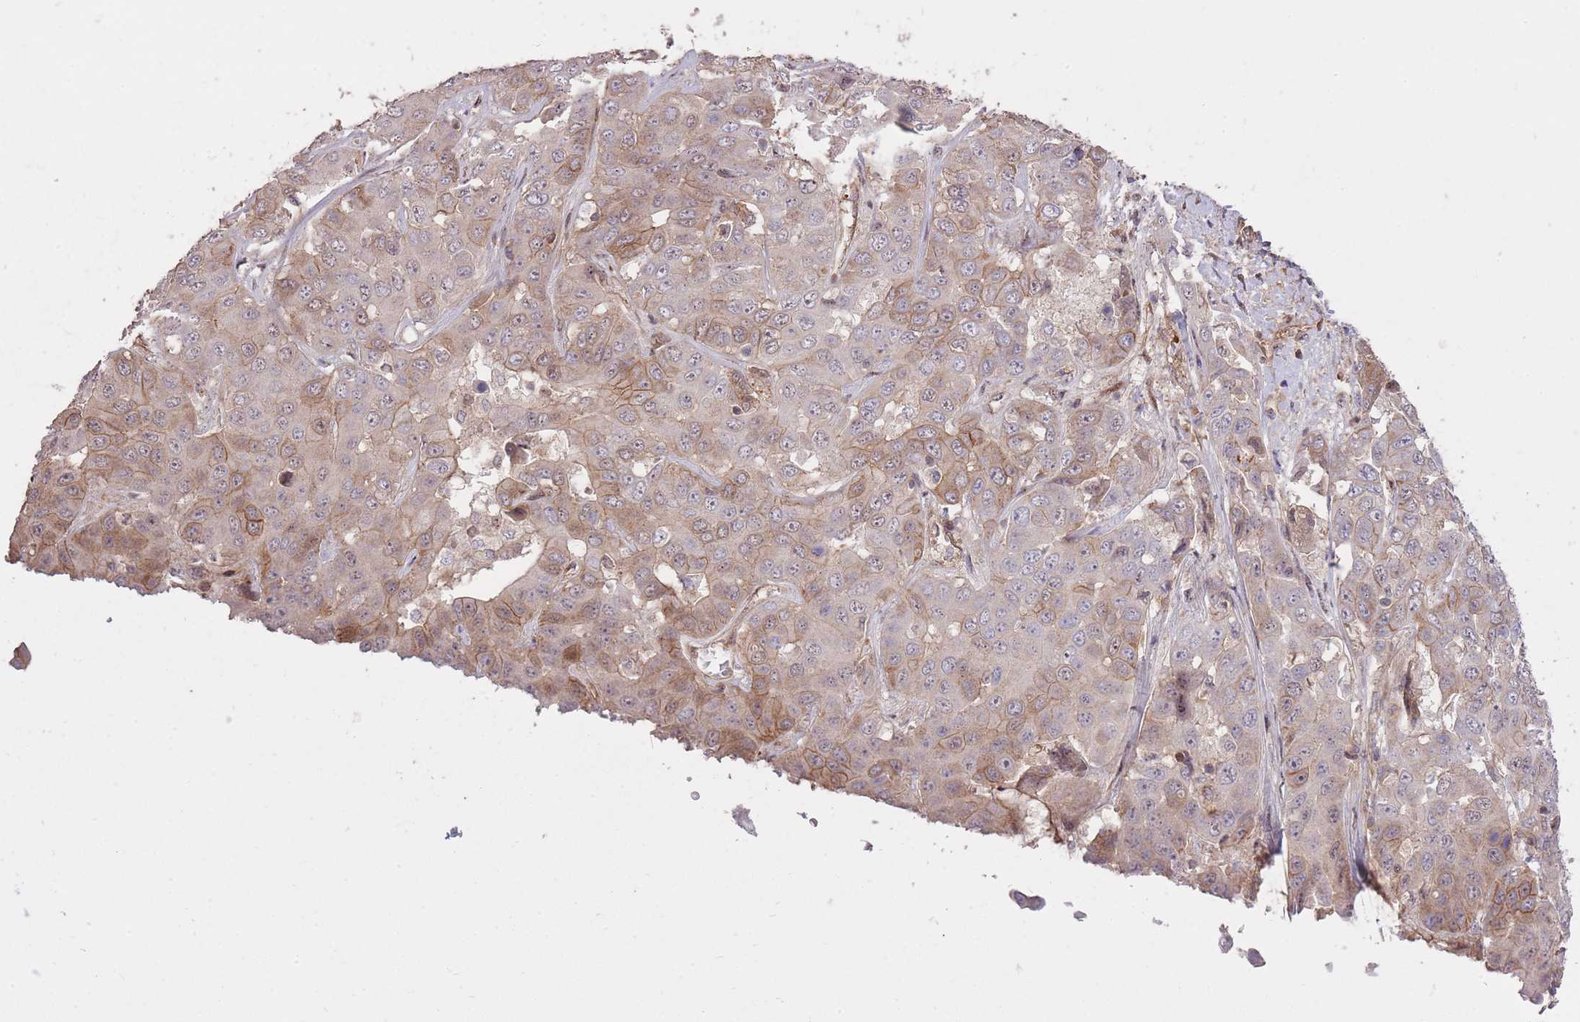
{"staining": {"intensity": "weak", "quantity": "25%-75%", "location": "cytoplasmic/membranous"}, "tissue": "liver cancer", "cell_type": "Tumor cells", "image_type": "cancer", "snomed": [{"axis": "morphology", "description": "Cholangiocarcinoma"}, {"axis": "topography", "description": "Liver"}], "caption": "An image of liver cancer stained for a protein demonstrates weak cytoplasmic/membranous brown staining in tumor cells. (brown staining indicates protein expression, while blue staining denotes nuclei).", "gene": "PLD1", "patient": {"sex": "female", "age": 52}}